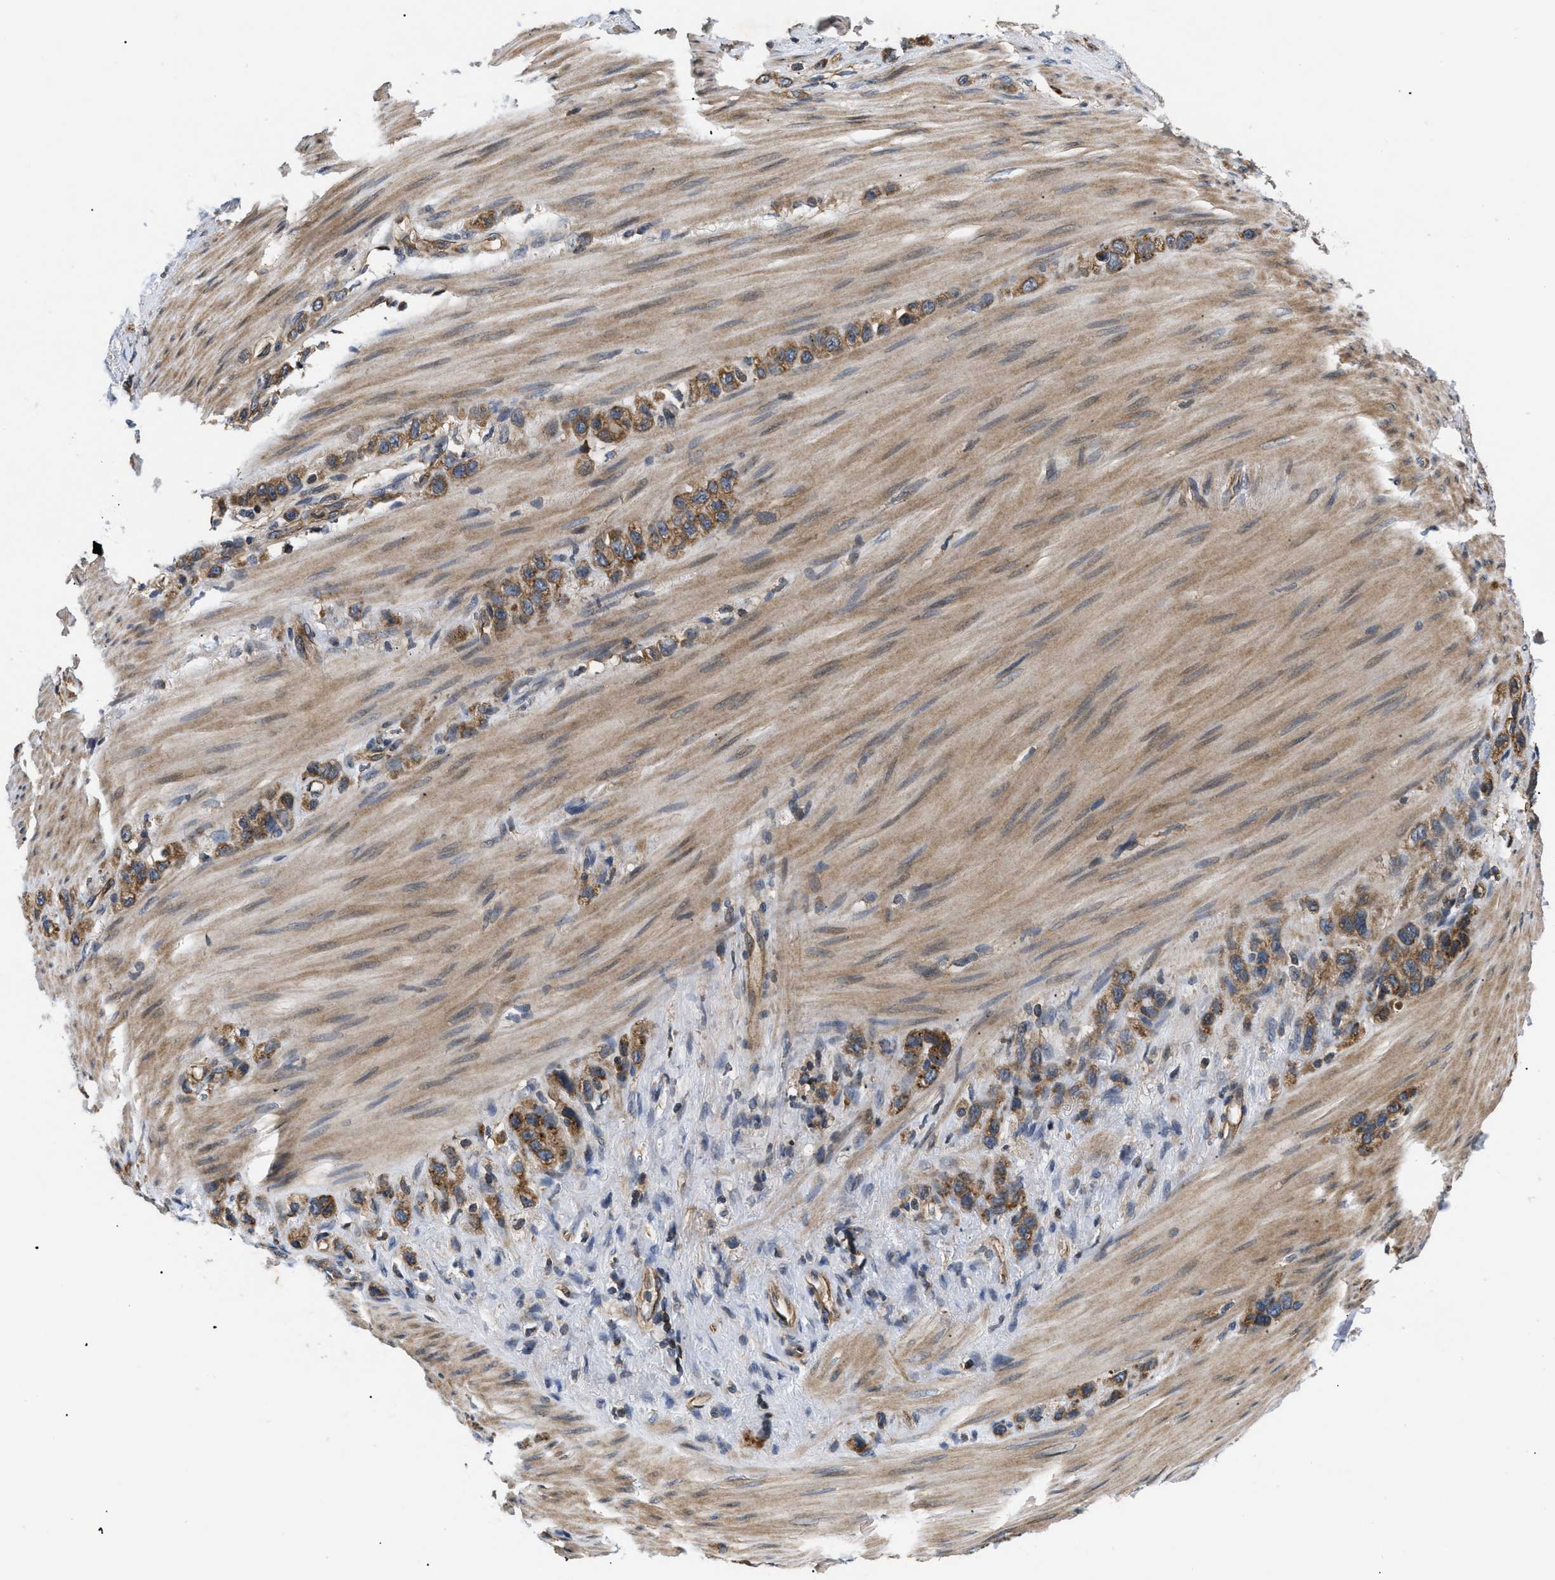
{"staining": {"intensity": "moderate", "quantity": ">75%", "location": "cytoplasmic/membranous"}, "tissue": "stomach cancer", "cell_type": "Tumor cells", "image_type": "cancer", "snomed": [{"axis": "morphology", "description": "Adenocarcinoma, NOS"}, {"axis": "morphology", "description": "Adenocarcinoma, High grade"}, {"axis": "topography", "description": "Stomach, upper"}, {"axis": "topography", "description": "Stomach, lower"}], "caption": "Adenocarcinoma (stomach) stained with a protein marker displays moderate staining in tumor cells.", "gene": "HMGCR", "patient": {"sex": "female", "age": 65}}